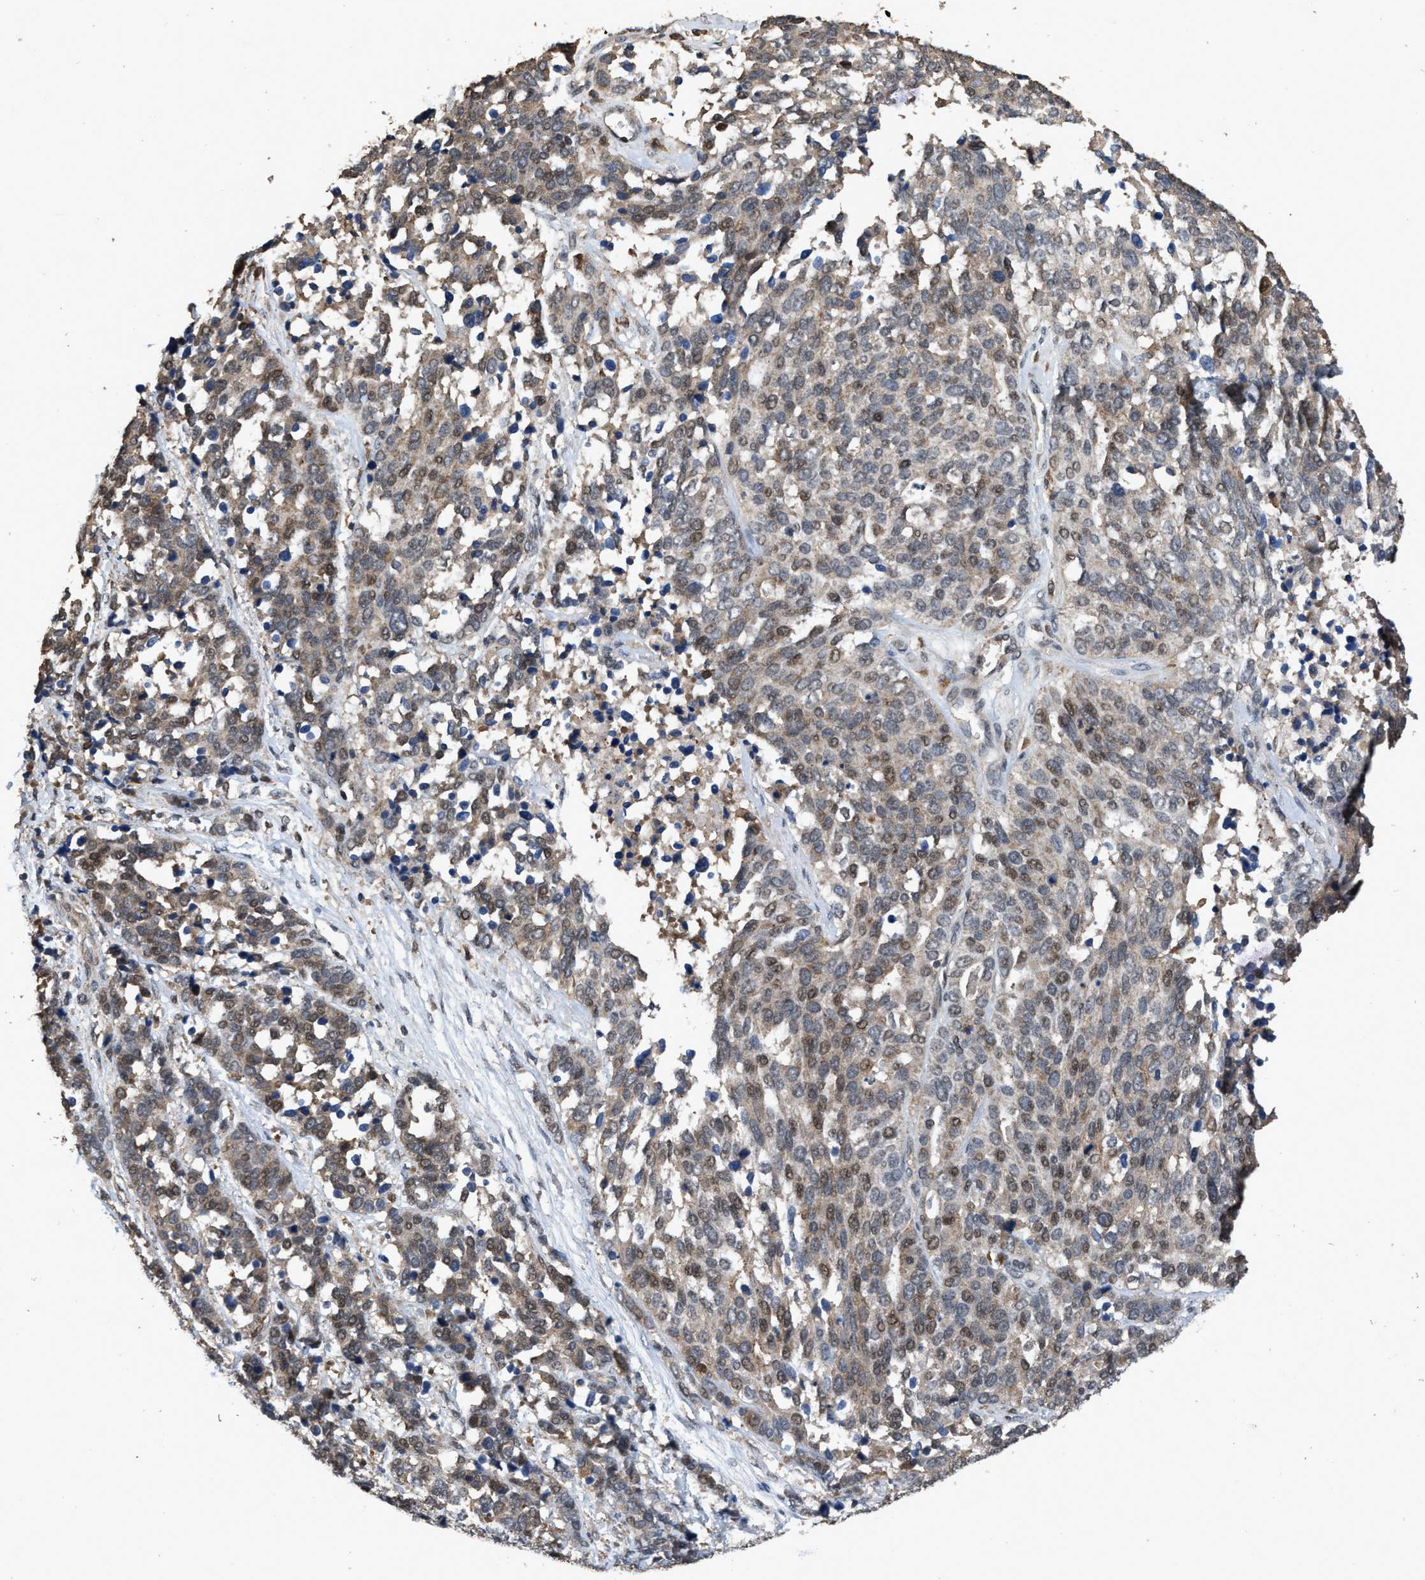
{"staining": {"intensity": "moderate", "quantity": ">75%", "location": "cytoplasmic/membranous,nuclear"}, "tissue": "ovarian cancer", "cell_type": "Tumor cells", "image_type": "cancer", "snomed": [{"axis": "morphology", "description": "Cystadenocarcinoma, serous, NOS"}, {"axis": "topography", "description": "Ovary"}], "caption": "This micrograph displays ovarian cancer (serous cystadenocarcinoma) stained with immunohistochemistry to label a protein in brown. The cytoplasmic/membranous and nuclear of tumor cells show moderate positivity for the protein. Nuclei are counter-stained blue.", "gene": "TDRKH", "patient": {"sex": "female", "age": 44}}